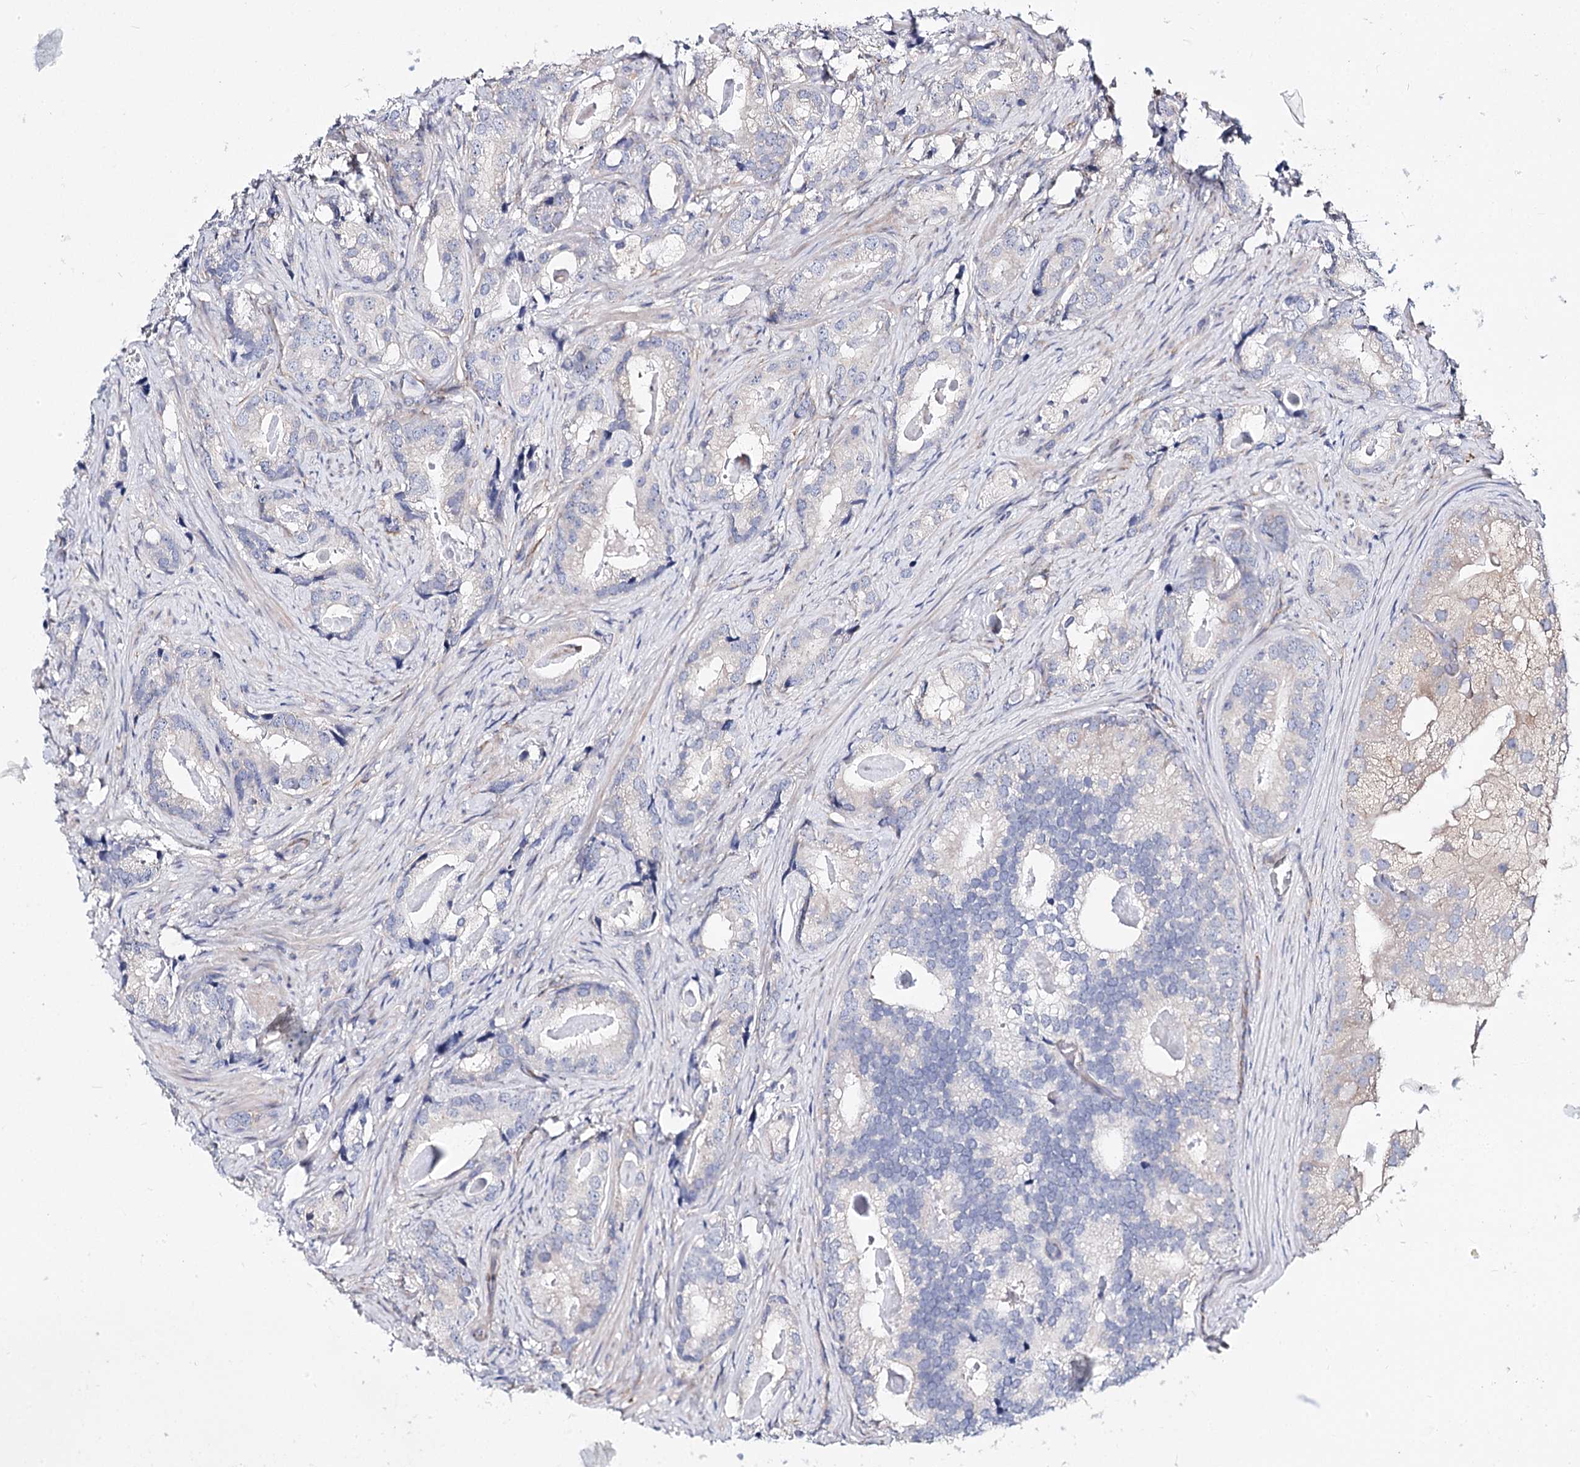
{"staining": {"intensity": "negative", "quantity": "none", "location": "none"}, "tissue": "prostate cancer", "cell_type": "Tumor cells", "image_type": "cancer", "snomed": [{"axis": "morphology", "description": "Adenocarcinoma, Low grade"}, {"axis": "topography", "description": "Prostate"}], "caption": "Tumor cells show no significant staining in prostate adenocarcinoma (low-grade).", "gene": "TEX12", "patient": {"sex": "male", "age": 71}}